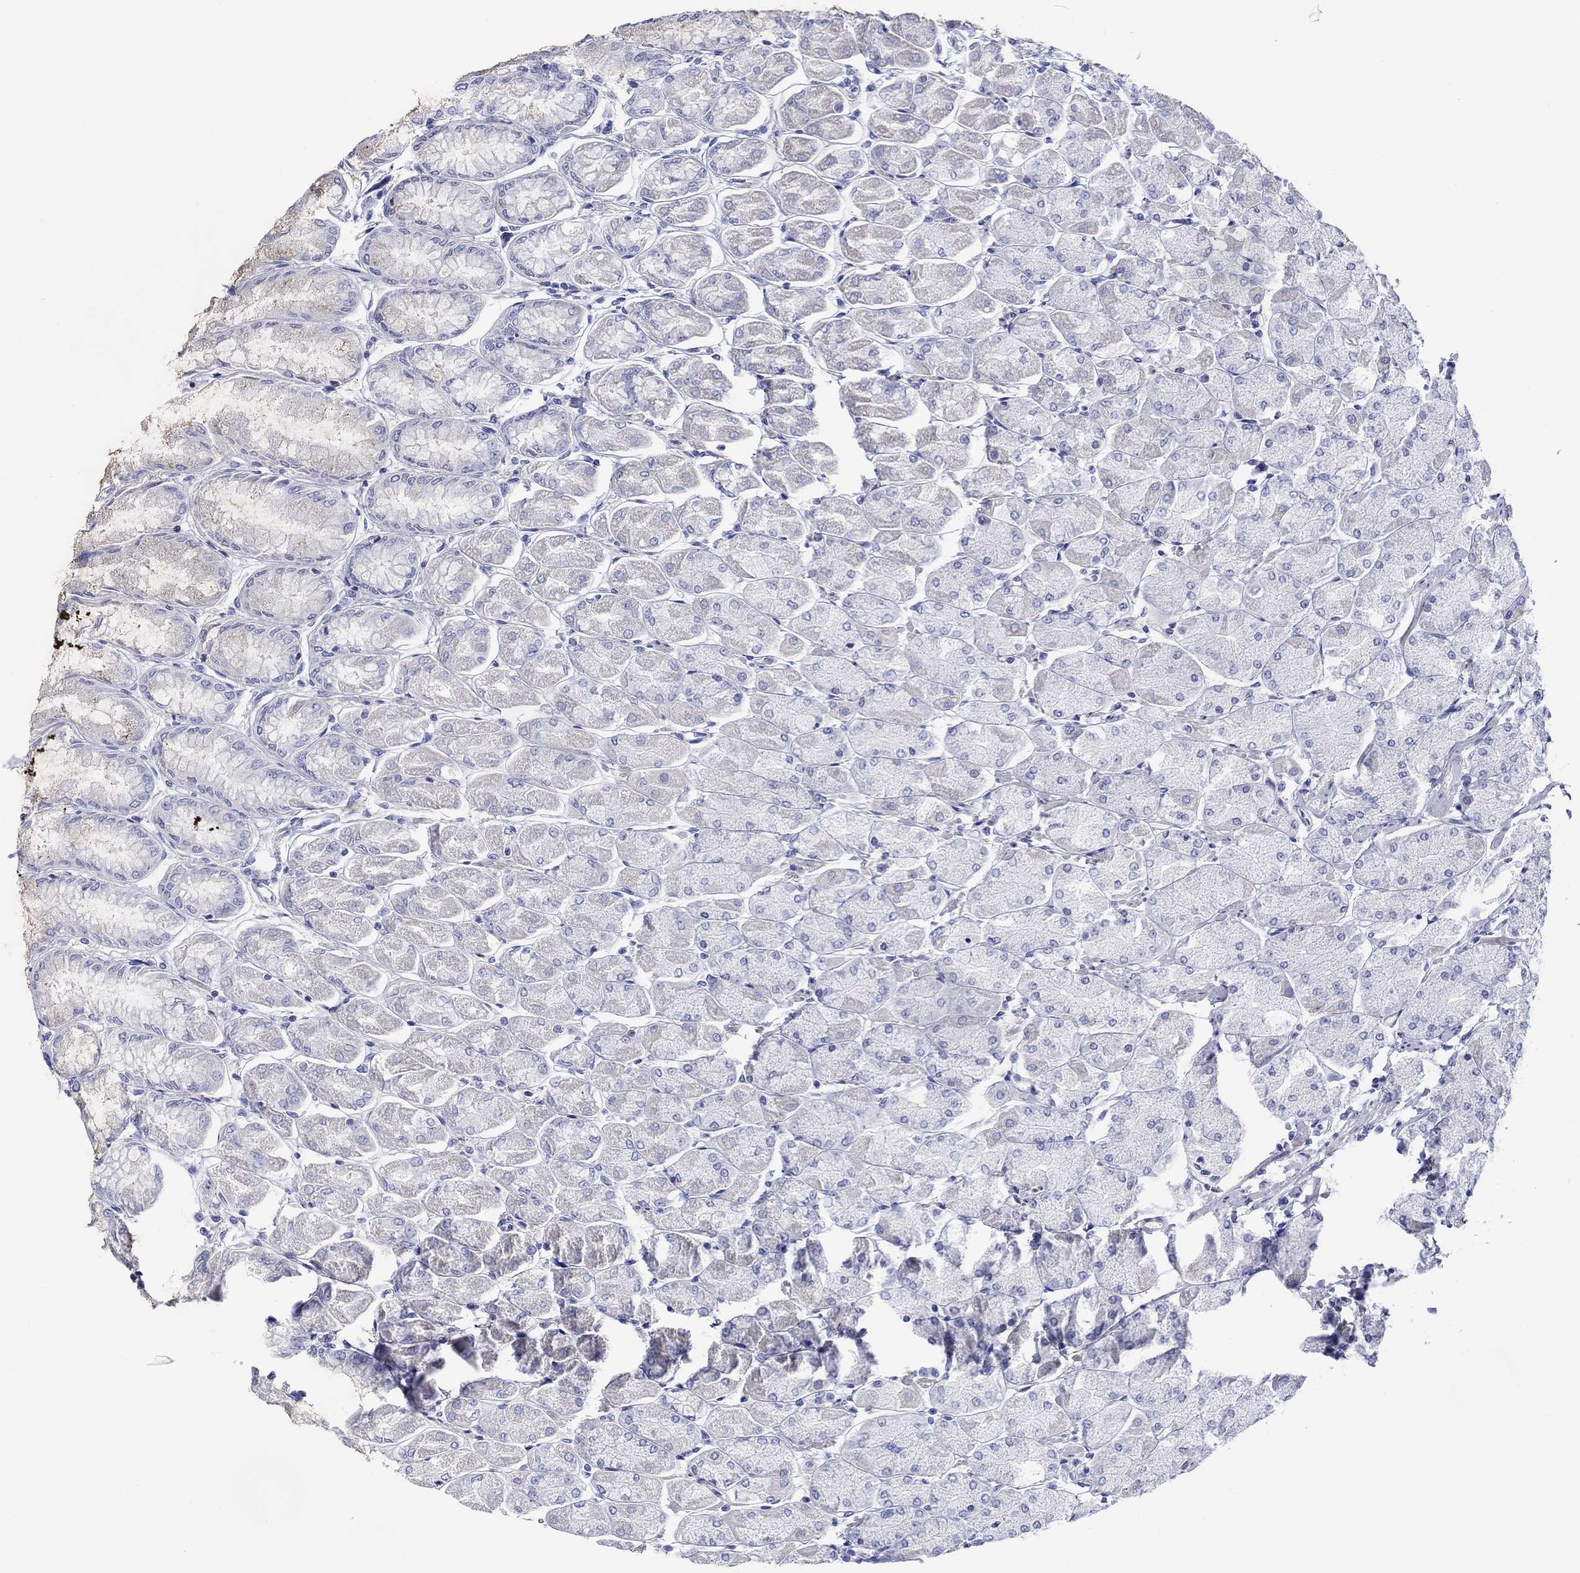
{"staining": {"intensity": "weak", "quantity": "<25%", "location": "cytoplasmic/membranous"}, "tissue": "stomach", "cell_type": "Glandular cells", "image_type": "normal", "snomed": [{"axis": "morphology", "description": "Normal tissue, NOS"}, {"axis": "topography", "description": "Stomach, upper"}], "caption": "Immunohistochemistry (IHC) of normal human stomach demonstrates no positivity in glandular cells. (DAB immunohistochemistry with hematoxylin counter stain).", "gene": "NRIP3", "patient": {"sex": "male", "age": 60}}